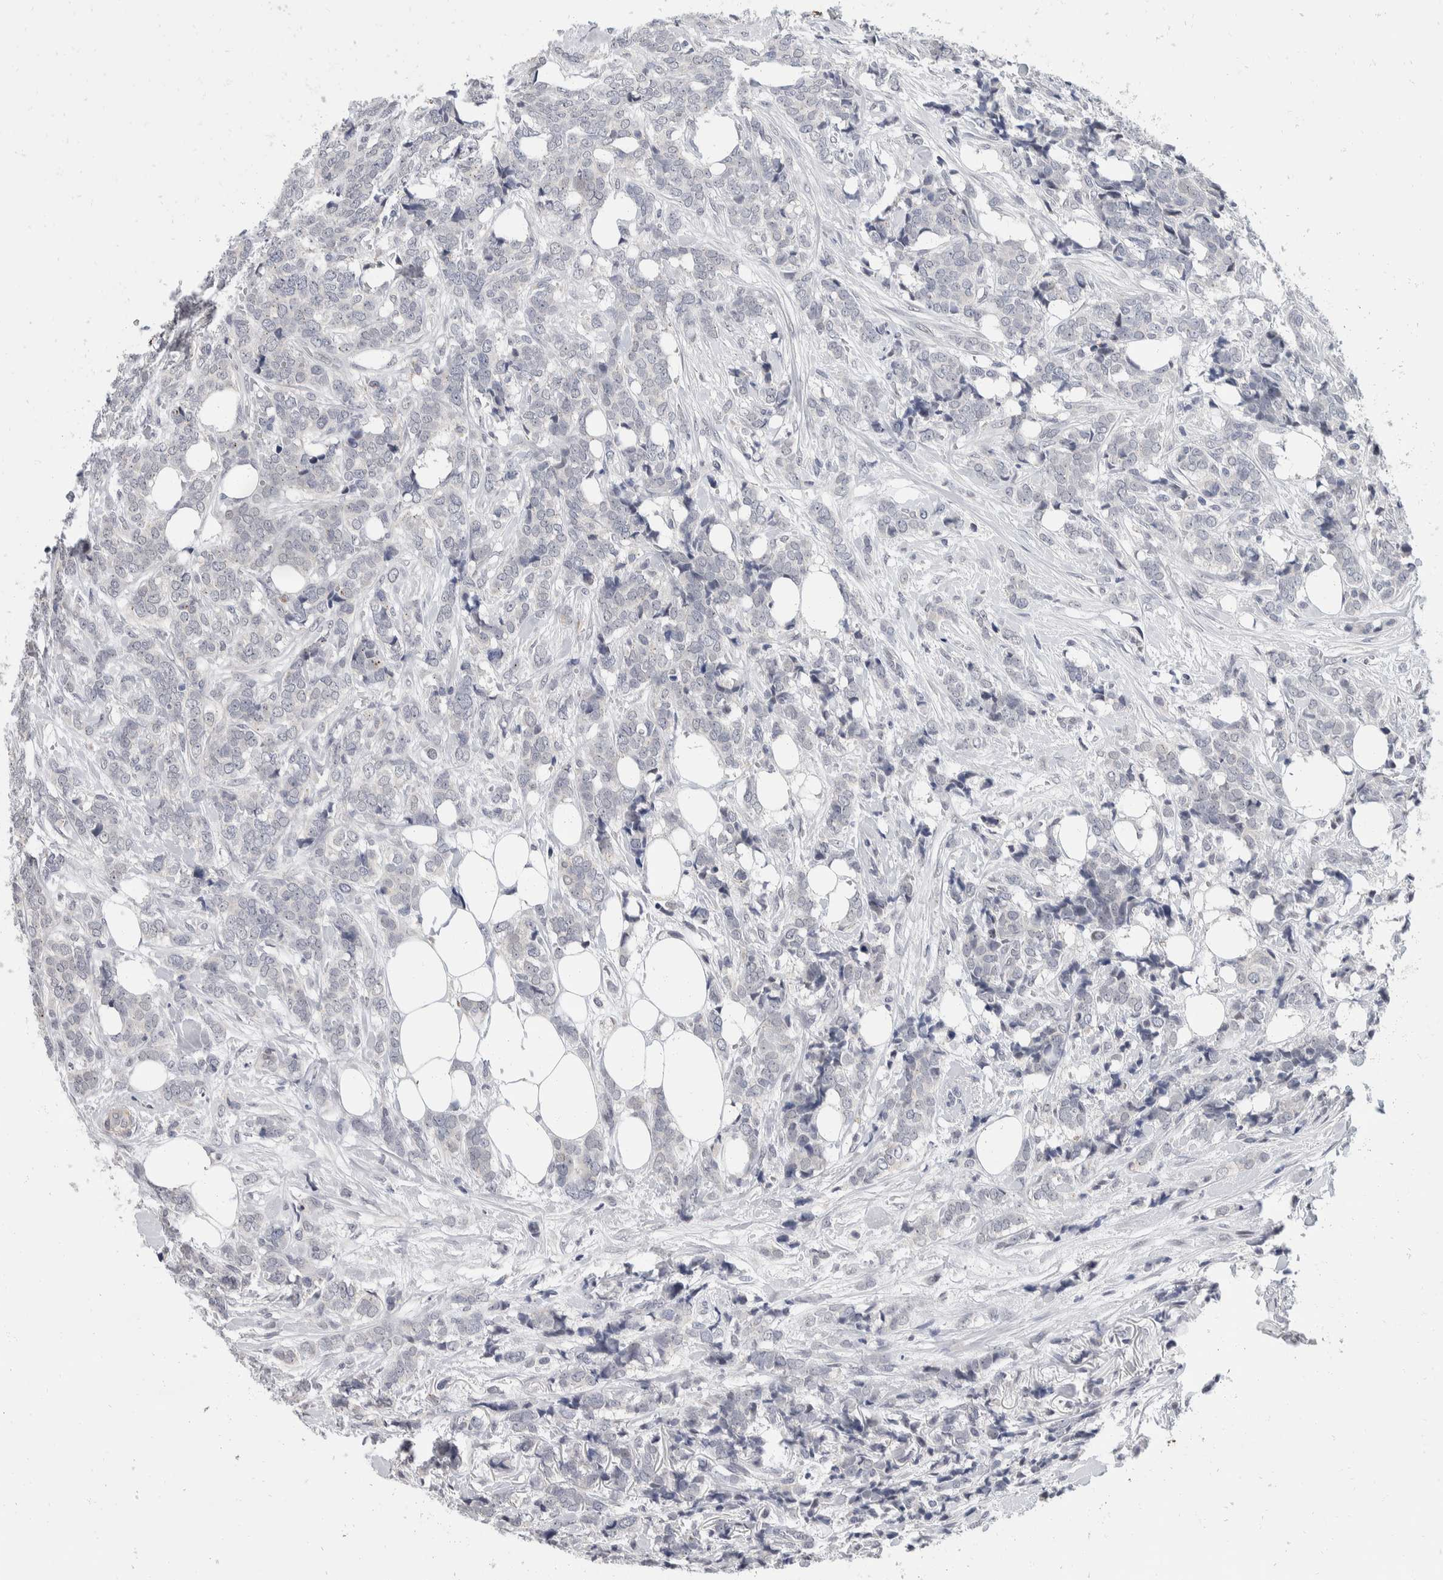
{"staining": {"intensity": "negative", "quantity": "none", "location": "none"}, "tissue": "breast cancer", "cell_type": "Tumor cells", "image_type": "cancer", "snomed": [{"axis": "morphology", "description": "Lobular carcinoma"}, {"axis": "topography", "description": "Skin"}, {"axis": "topography", "description": "Breast"}], "caption": "A photomicrograph of human breast cancer is negative for staining in tumor cells.", "gene": "CATSPERD", "patient": {"sex": "female", "age": 46}}